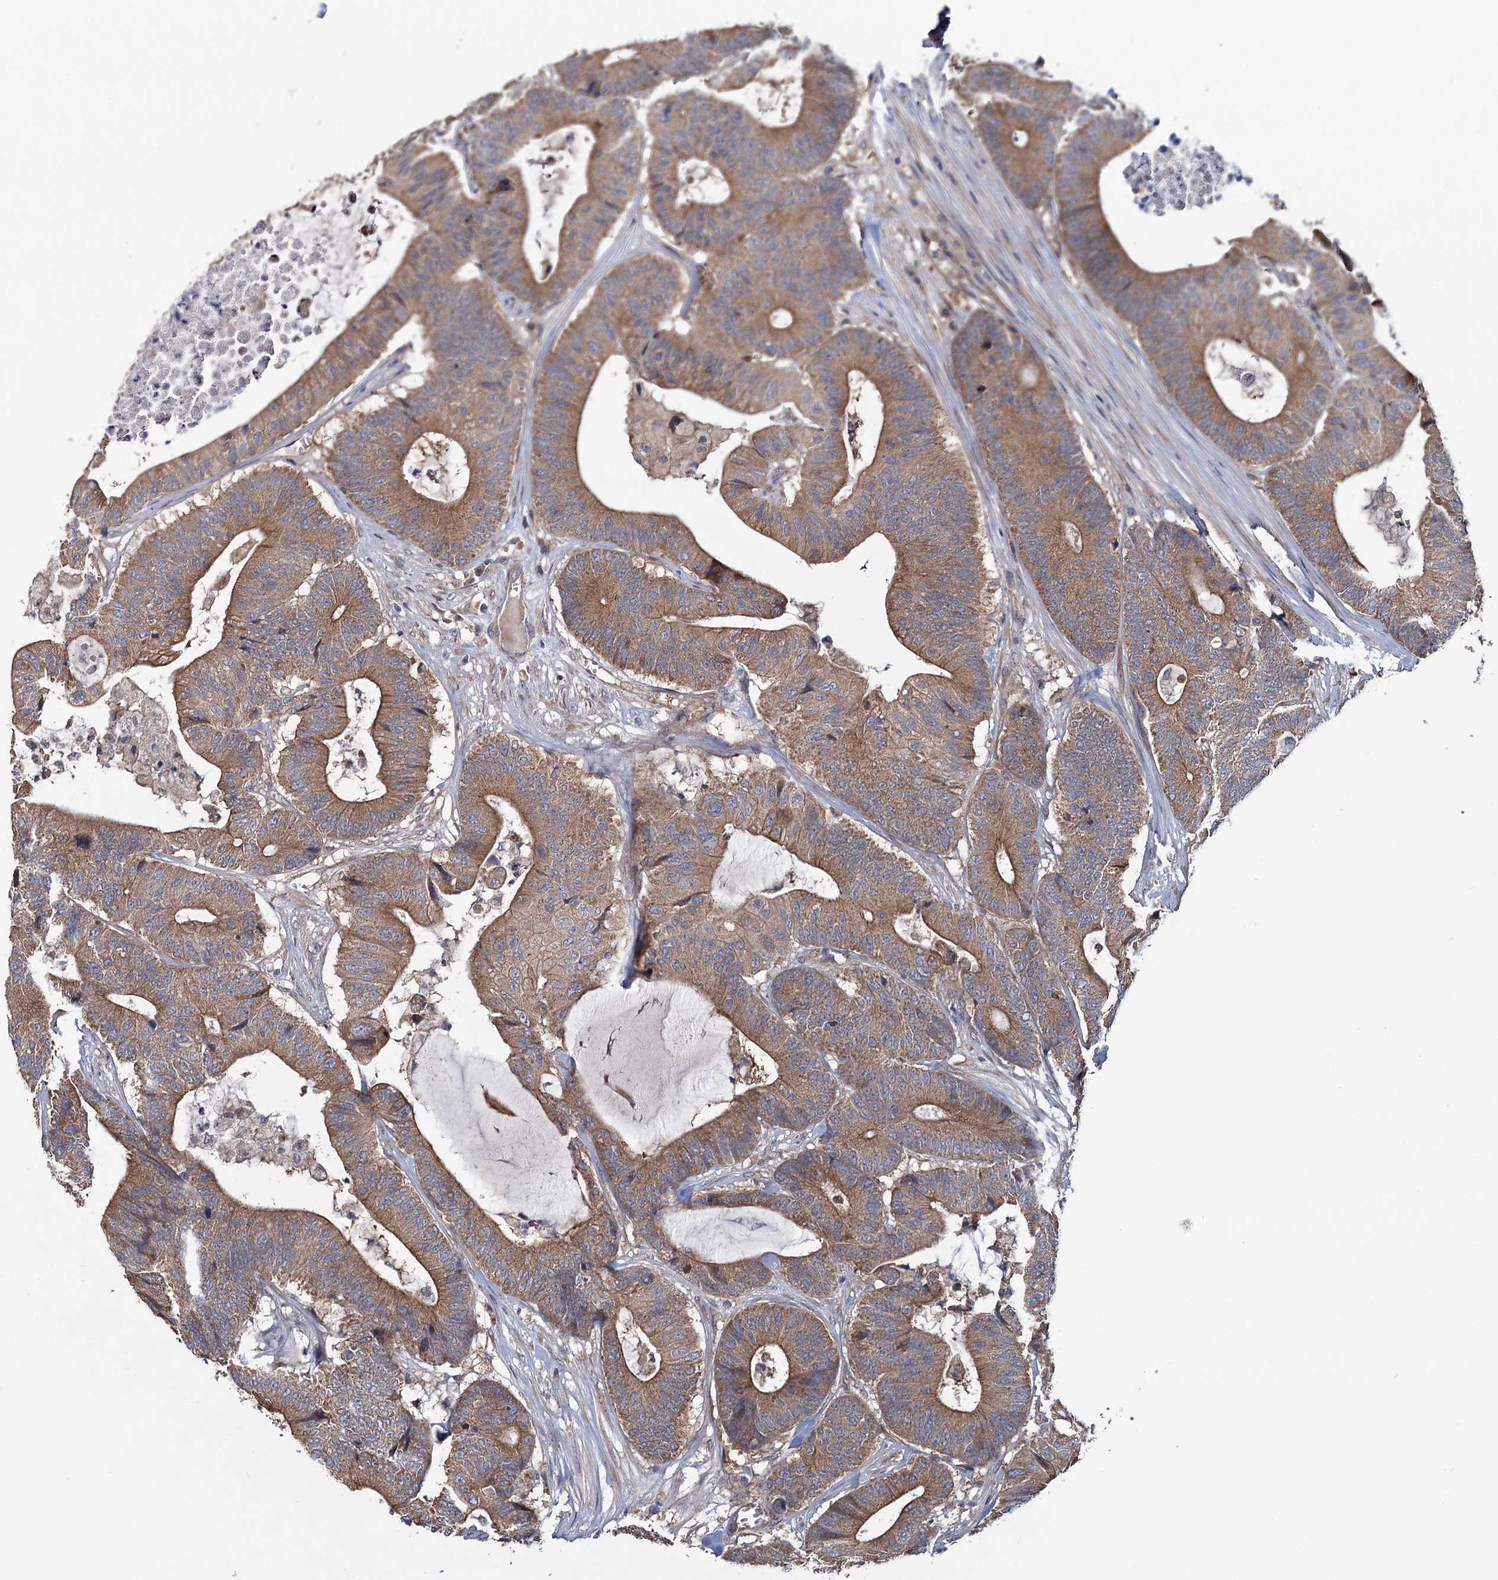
{"staining": {"intensity": "moderate", "quantity": ">75%", "location": "cytoplasmic/membranous"}, "tissue": "colorectal cancer", "cell_type": "Tumor cells", "image_type": "cancer", "snomed": [{"axis": "morphology", "description": "Adenocarcinoma, NOS"}, {"axis": "topography", "description": "Colon"}], "caption": "A high-resolution photomicrograph shows immunohistochemistry (IHC) staining of colorectal cancer, which reveals moderate cytoplasmic/membranous staining in approximately >75% of tumor cells.", "gene": "MTRR", "patient": {"sex": "female", "age": 84}}